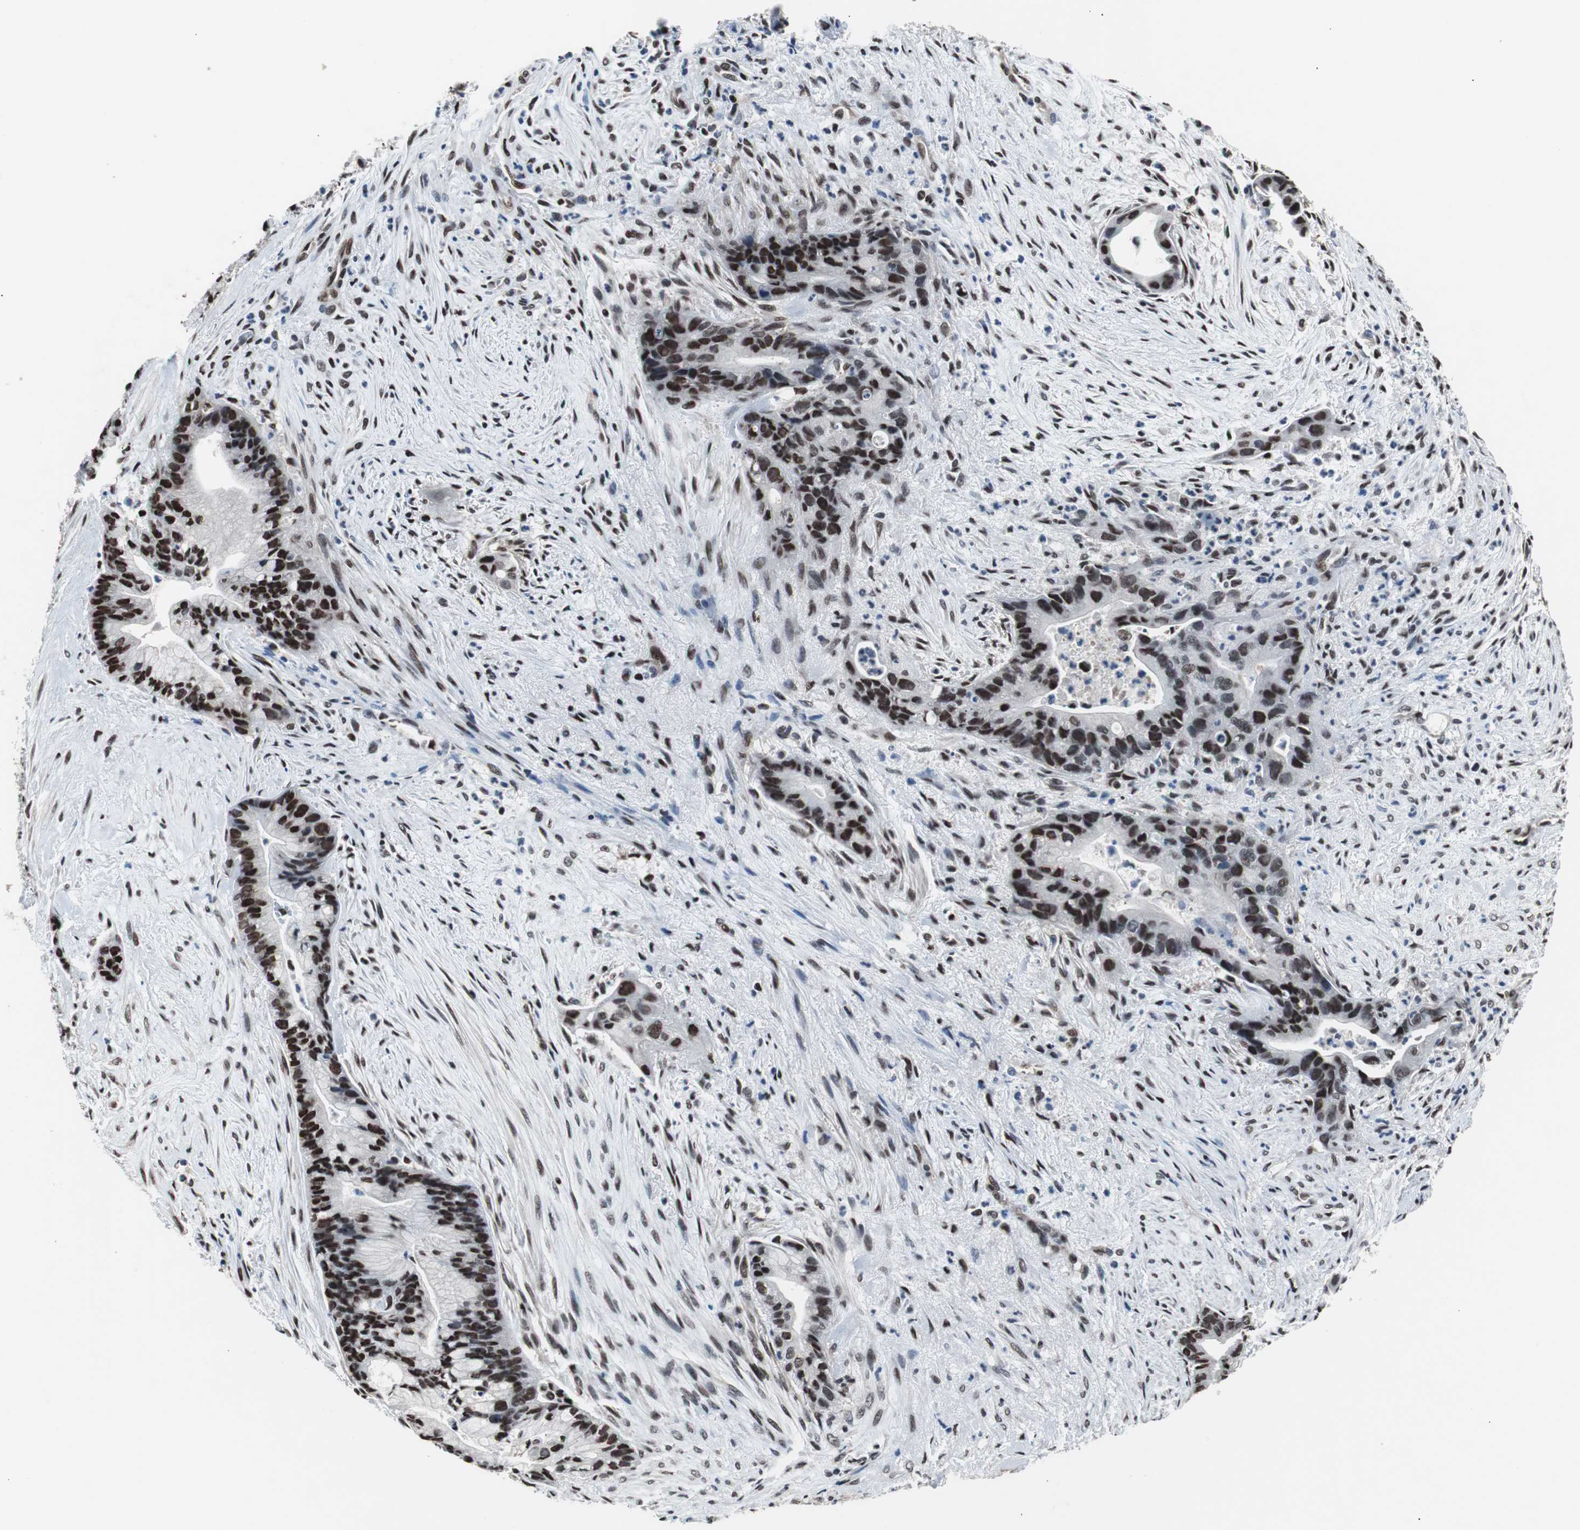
{"staining": {"intensity": "strong", "quantity": ">75%", "location": "nuclear"}, "tissue": "liver cancer", "cell_type": "Tumor cells", "image_type": "cancer", "snomed": [{"axis": "morphology", "description": "Cholangiocarcinoma"}, {"axis": "topography", "description": "Liver"}], "caption": "A micrograph of human liver cholangiocarcinoma stained for a protein displays strong nuclear brown staining in tumor cells.", "gene": "POGZ", "patient": {"sex": "female", "age": 55}}